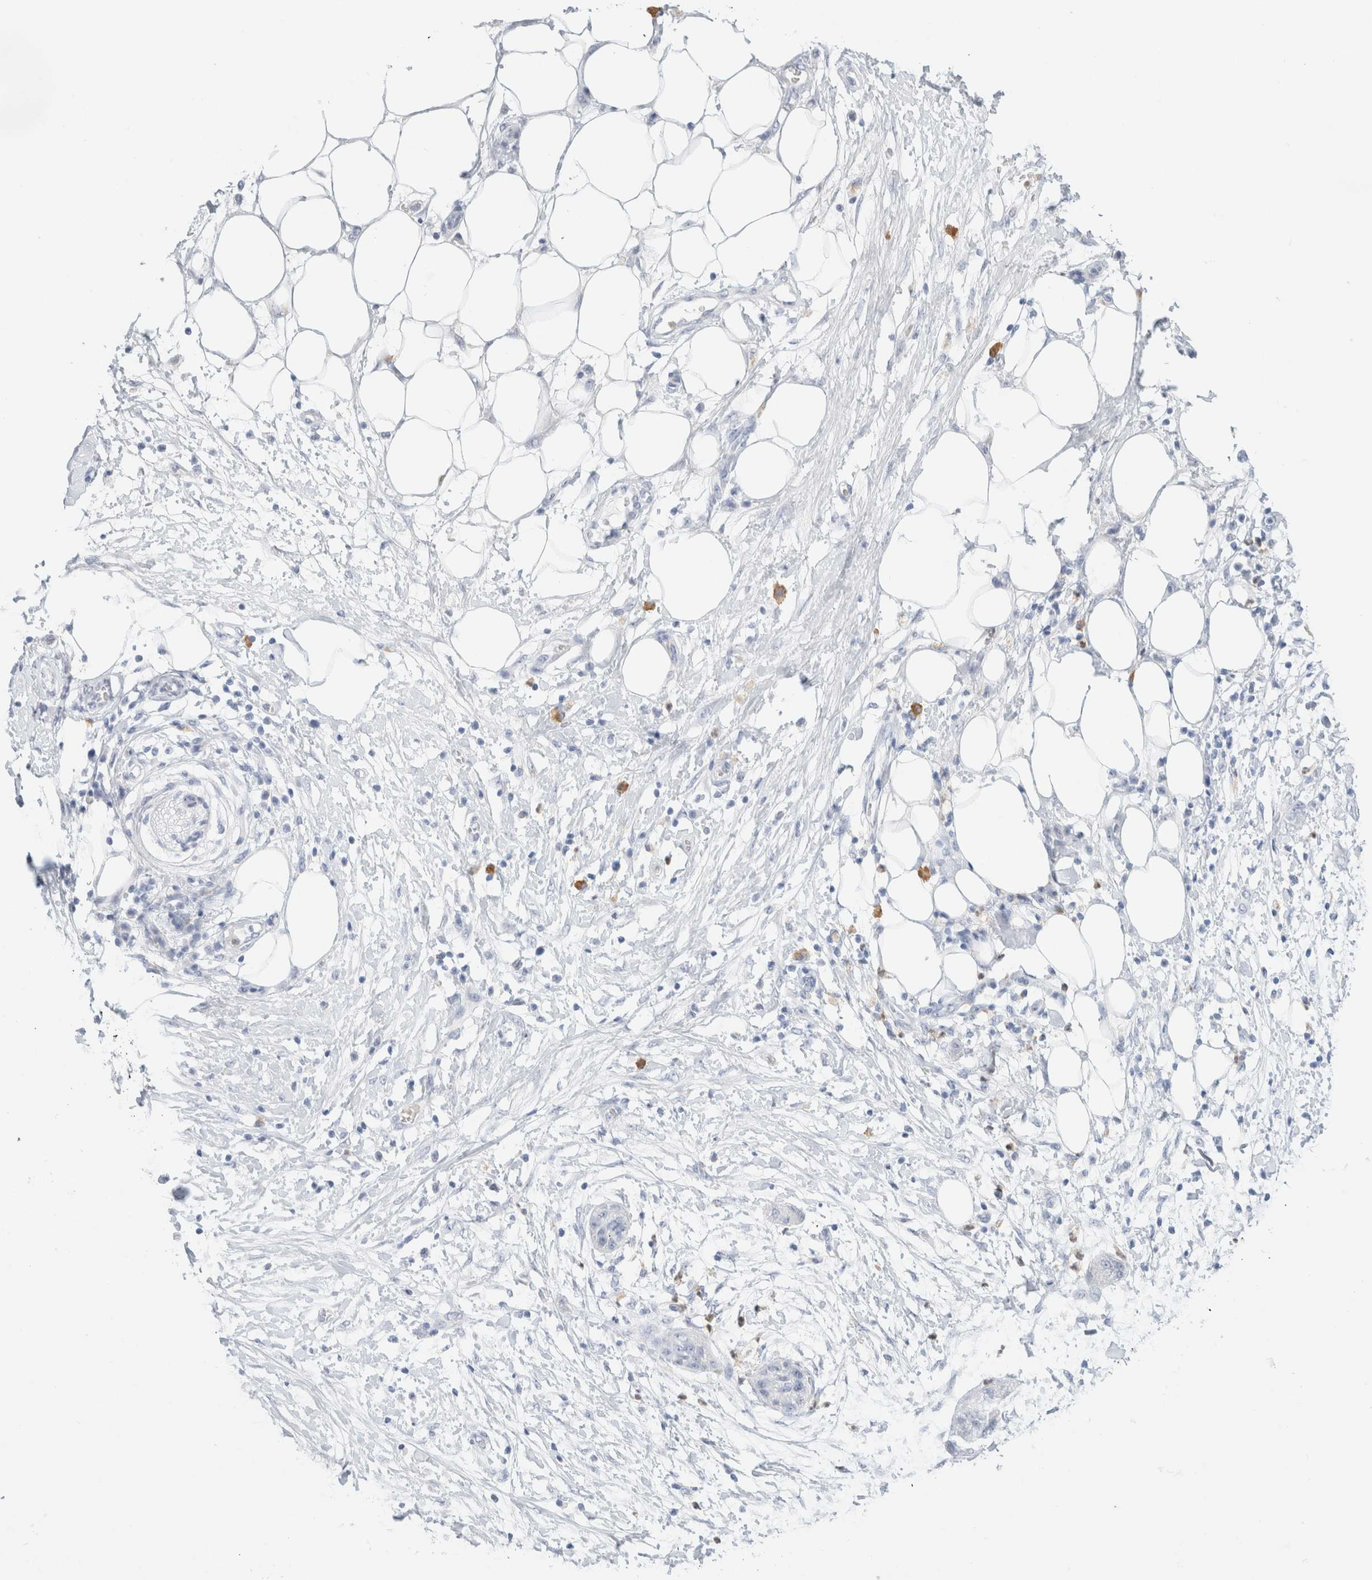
{"staining": {"intensity": "negative", "quantity": "none", "location": "none"}, "tissue": "pancreatic cancer", "cell_type": "Tumor cells", "image_type": "cancer", "snomed": [{"axis": "morphology", "description": "Adenocarcinoma, NOS"}, {"axis": "topography", "description": "Pancreas"}], "caption": "Pancreatic cancer (adenocarcinoma) was stained to show a protein in brown. There is no significant staining in tumor cells.", "gene": "ARG1", "patient": {"sex": "female", "age": 78}}